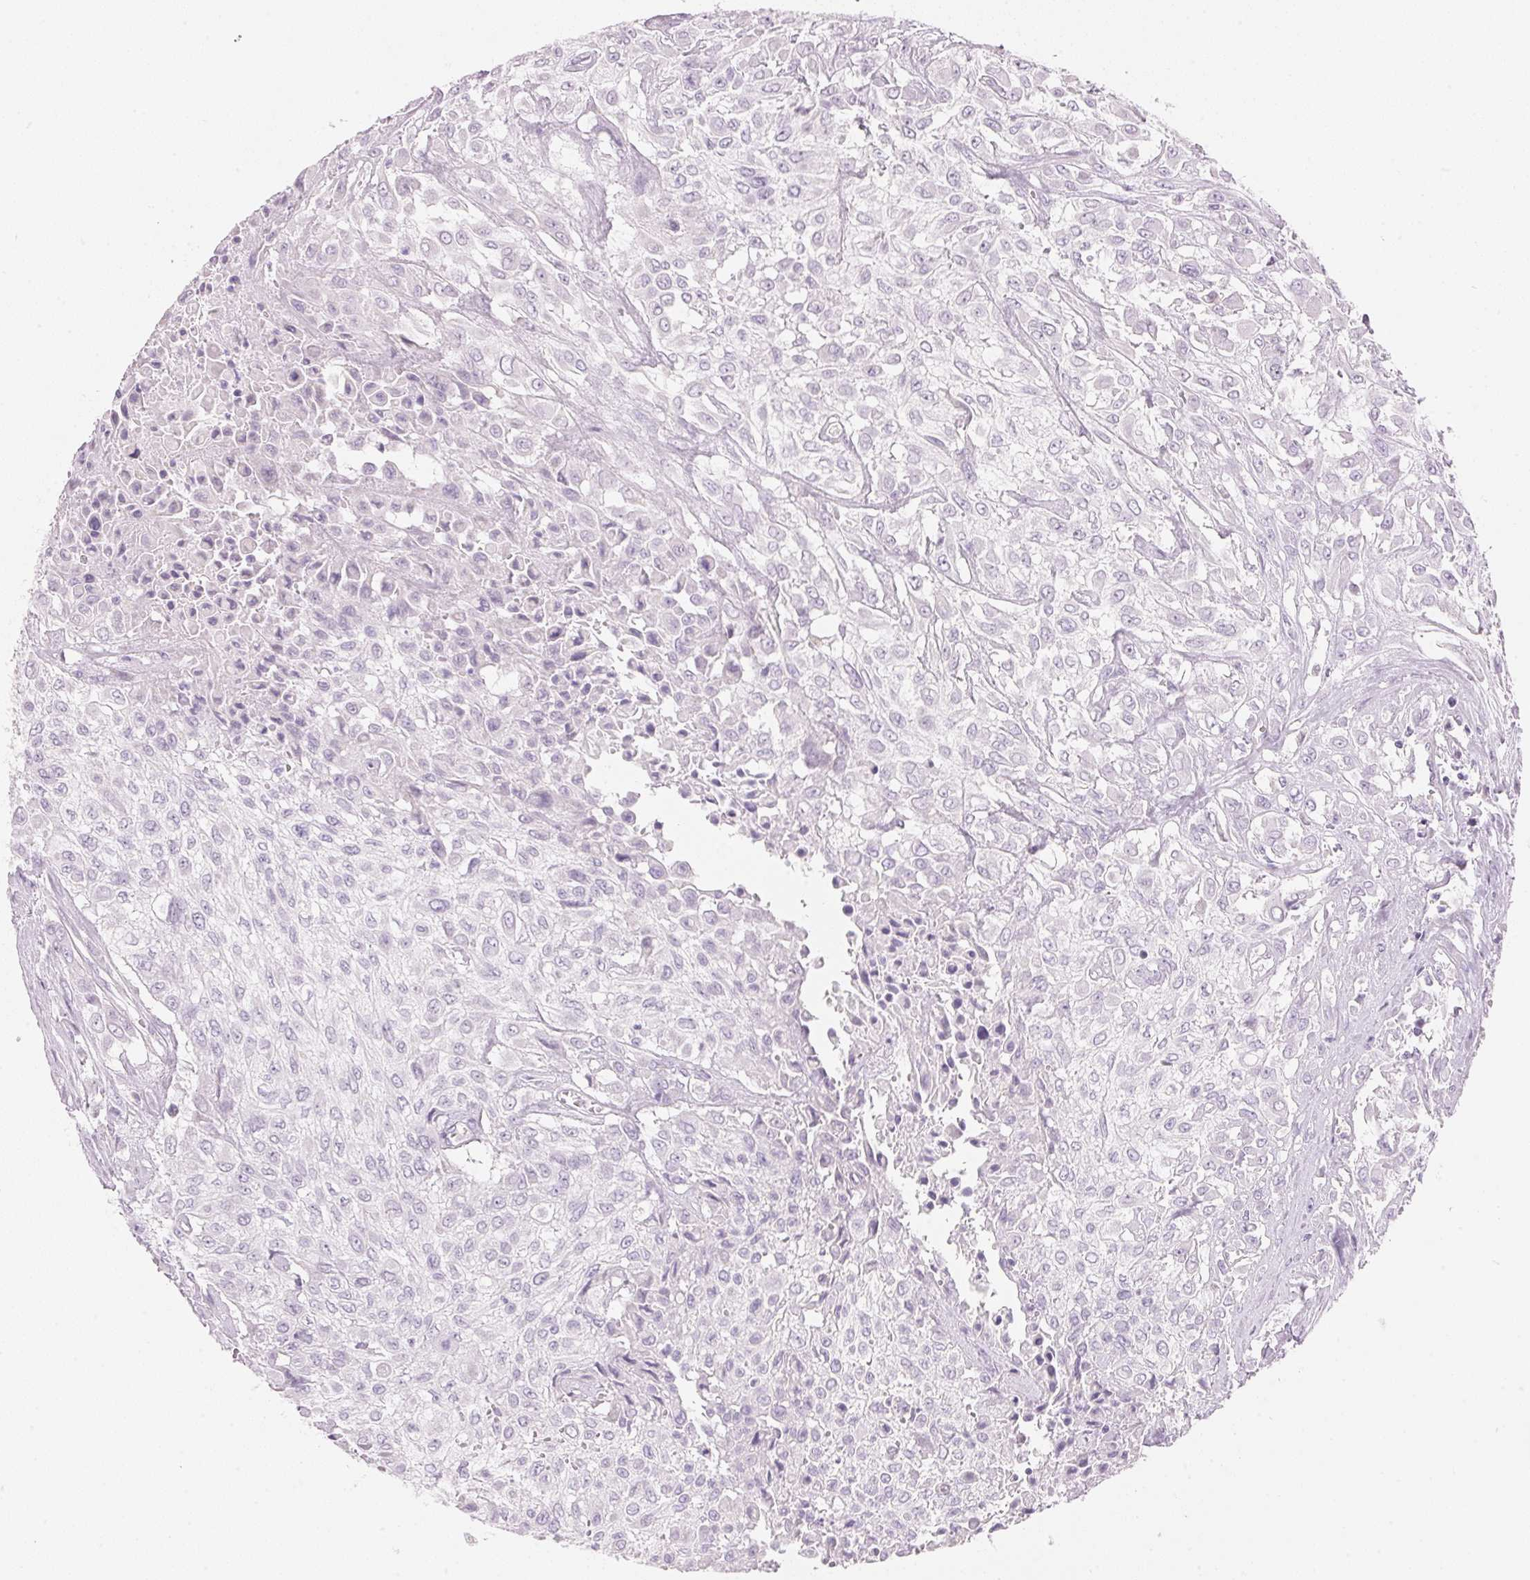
{"staining": {"intensity": "negative", "quantity": "none", "location": "none"}, "tissue": "urothelial cancer", "cell_type": "Tumor cells", "image_type": "cancer", "snomed": [{"axis": "morphology", "description": "Urothelial carcinoma, High grade"}, {"axis": "topography", "description": "Urinary bladder"}], "caption": "Photomicrograph shows no significant protein positivity in tumor cells of urothelial carcinoma (high-grade). (DAB (3,3'-diaminobenzidine) IHC visualized using brightfield microscopy, high magnification).", "gene": "HOXB13", "patient": {"sex": "male", "age": 57}}